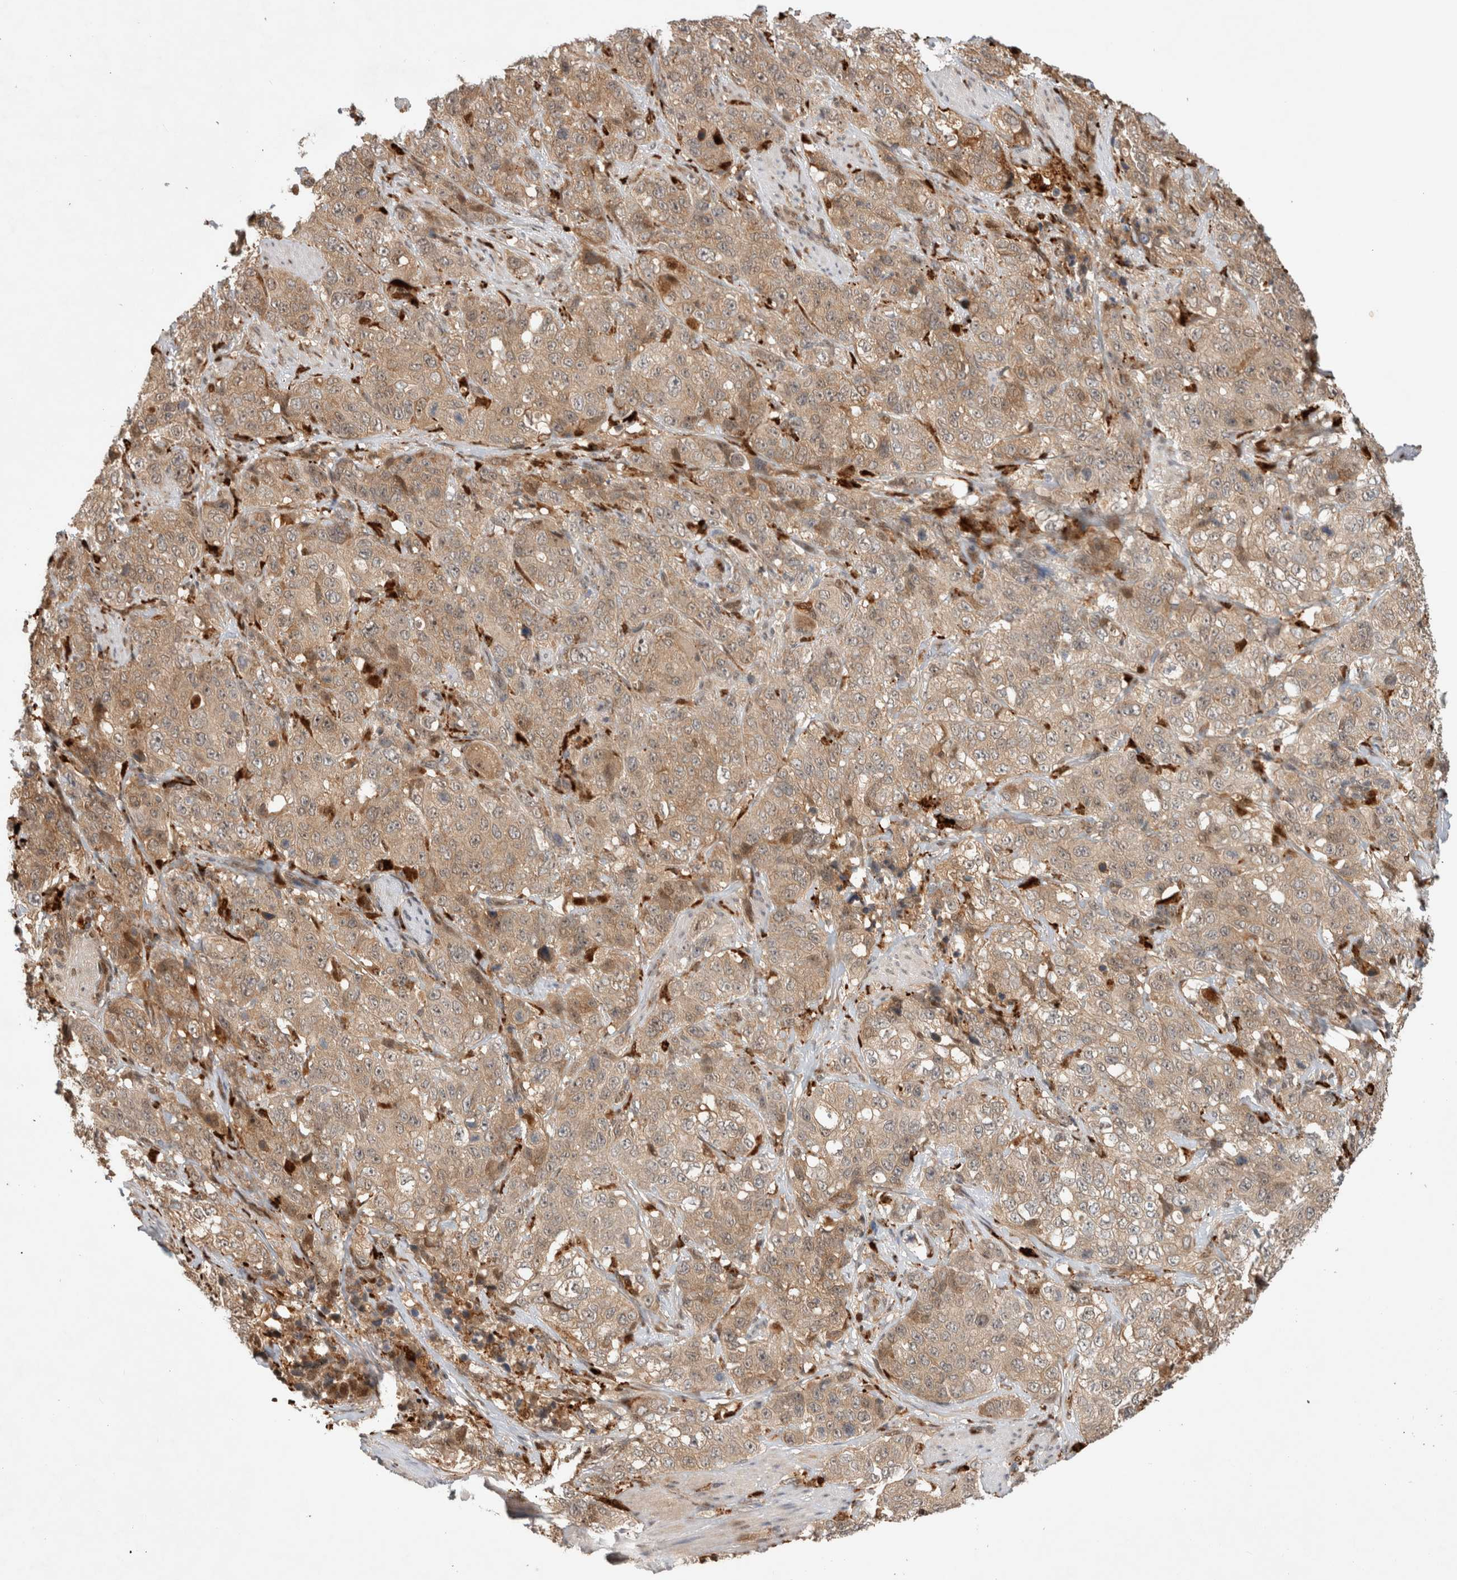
{"staining": {"intensity": "moderate", "quantity": ">75%", "location": "cytoplasmic/membranous"}, "tissue": "stomach cancer", "cell_type": "Tumor cells", "image_type": "cancer", "snomed": [{"axis": "morphology", "description": "Adenocarcinoma, NOS"}, {"axis": "topography", "description": "Stomach"}], "caption": "Stomach cancer was stained to show a protein in brown. There is medium levels of moderate cytoplasmic/membranous expression in about >75% of tumor cells. (DAB IHC, brown staining for protein, blue staining for nuclei).", "gene": "OTUD6B", "patient": {"sex": "male", "age": 48}}